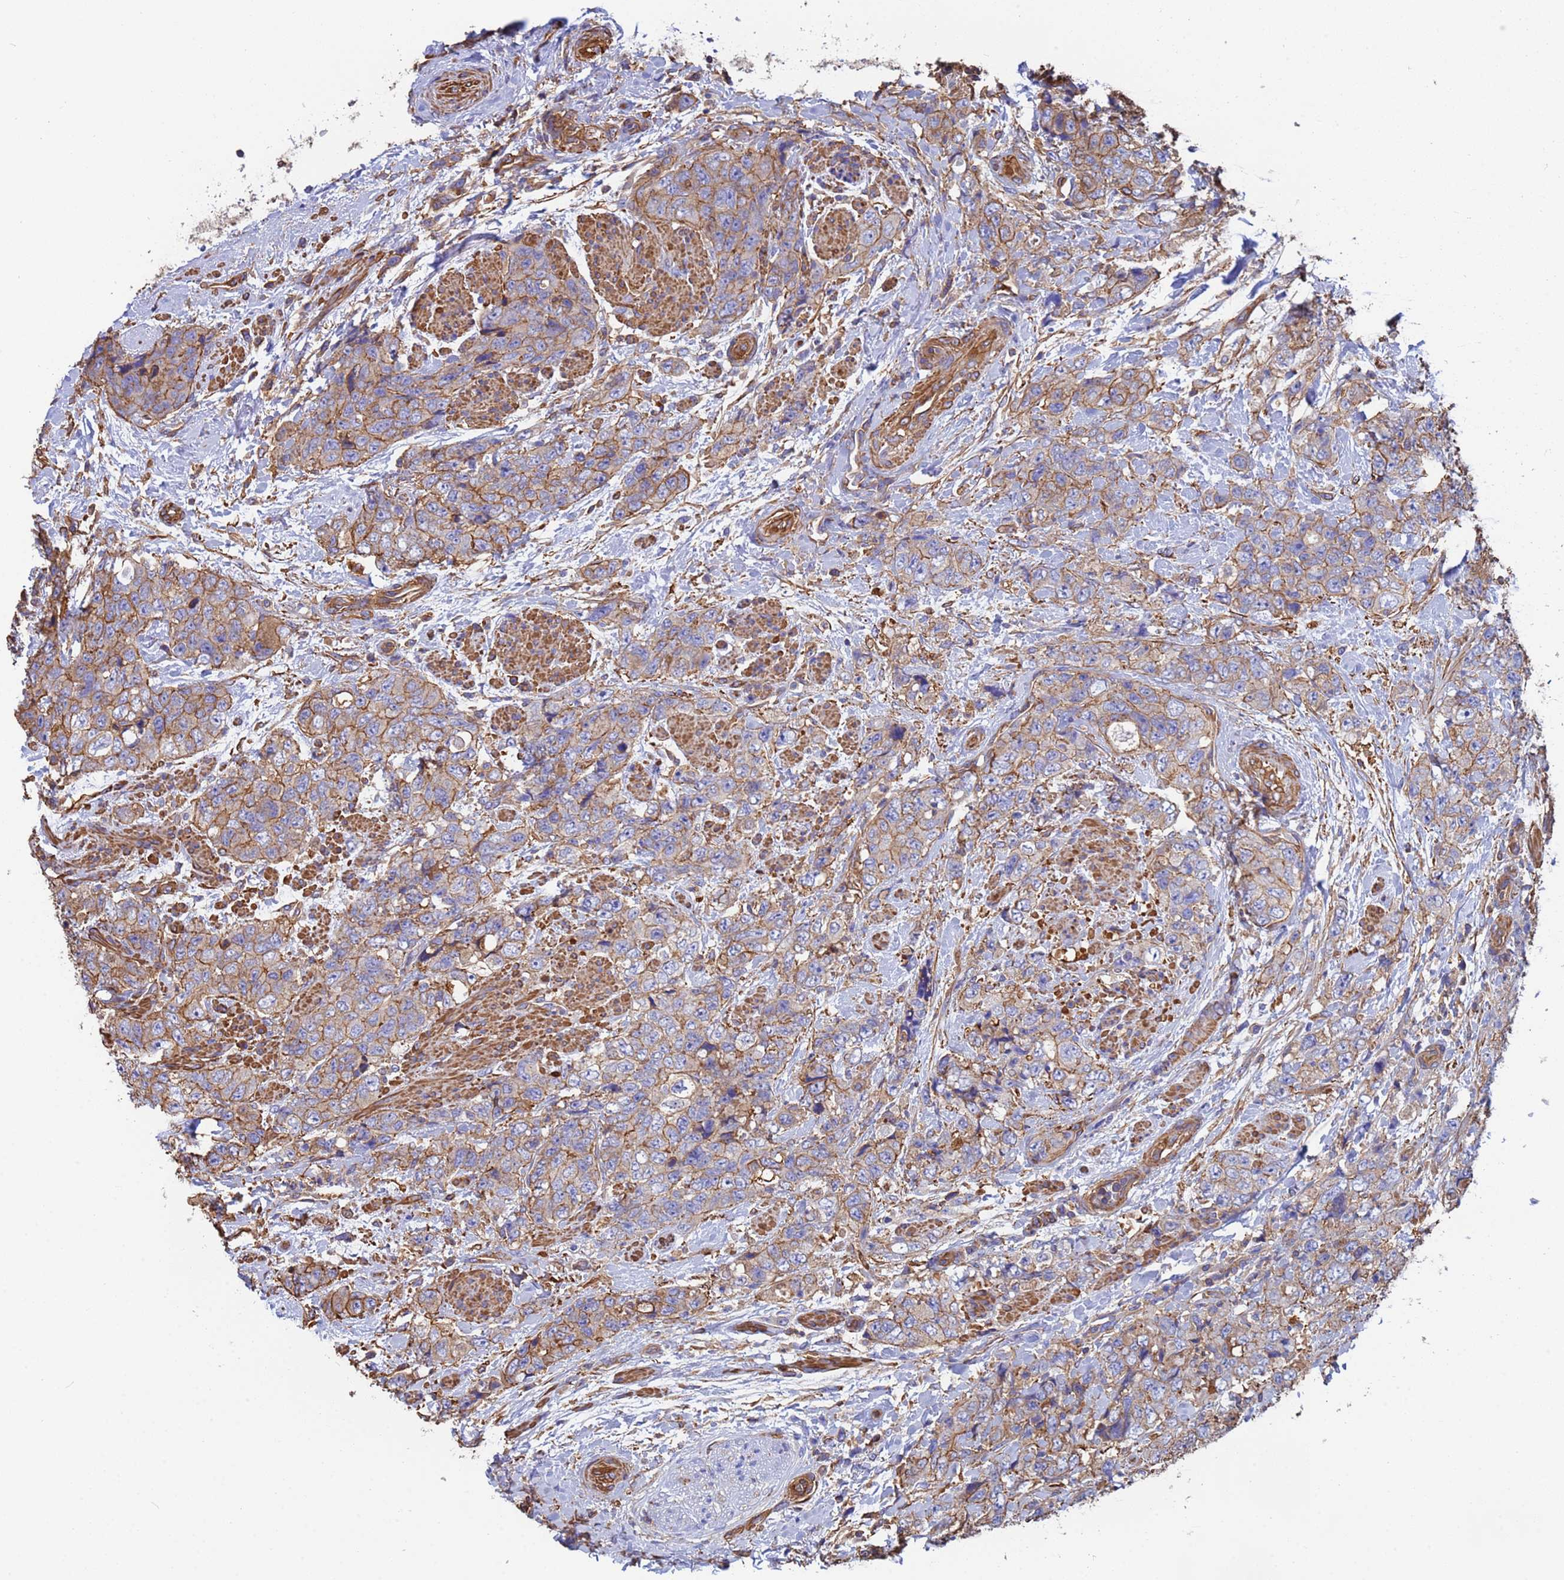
{"staining": {"intensity": "moderate", "quantity": ">75%", "location": "cytoplasmic/membranous"}, "tissue": "urothelial cancer", "cell_type": "Tumor cells", "image_type": "cancer", "snomed": [{"axis": "morphology", "description": "Urothelial carcinoma, High grade"}, {"axis": "topography", "description": "Urinary bladder"}], "caption": "Brown immunohistochemical staining in human high-grade urothelial carcinoma reveals moderate cytoplasmic/membranous staining in about >75% of tumor cells.", "gene": "MYL12A", "patient": {"sex": "female", "age": 78}}